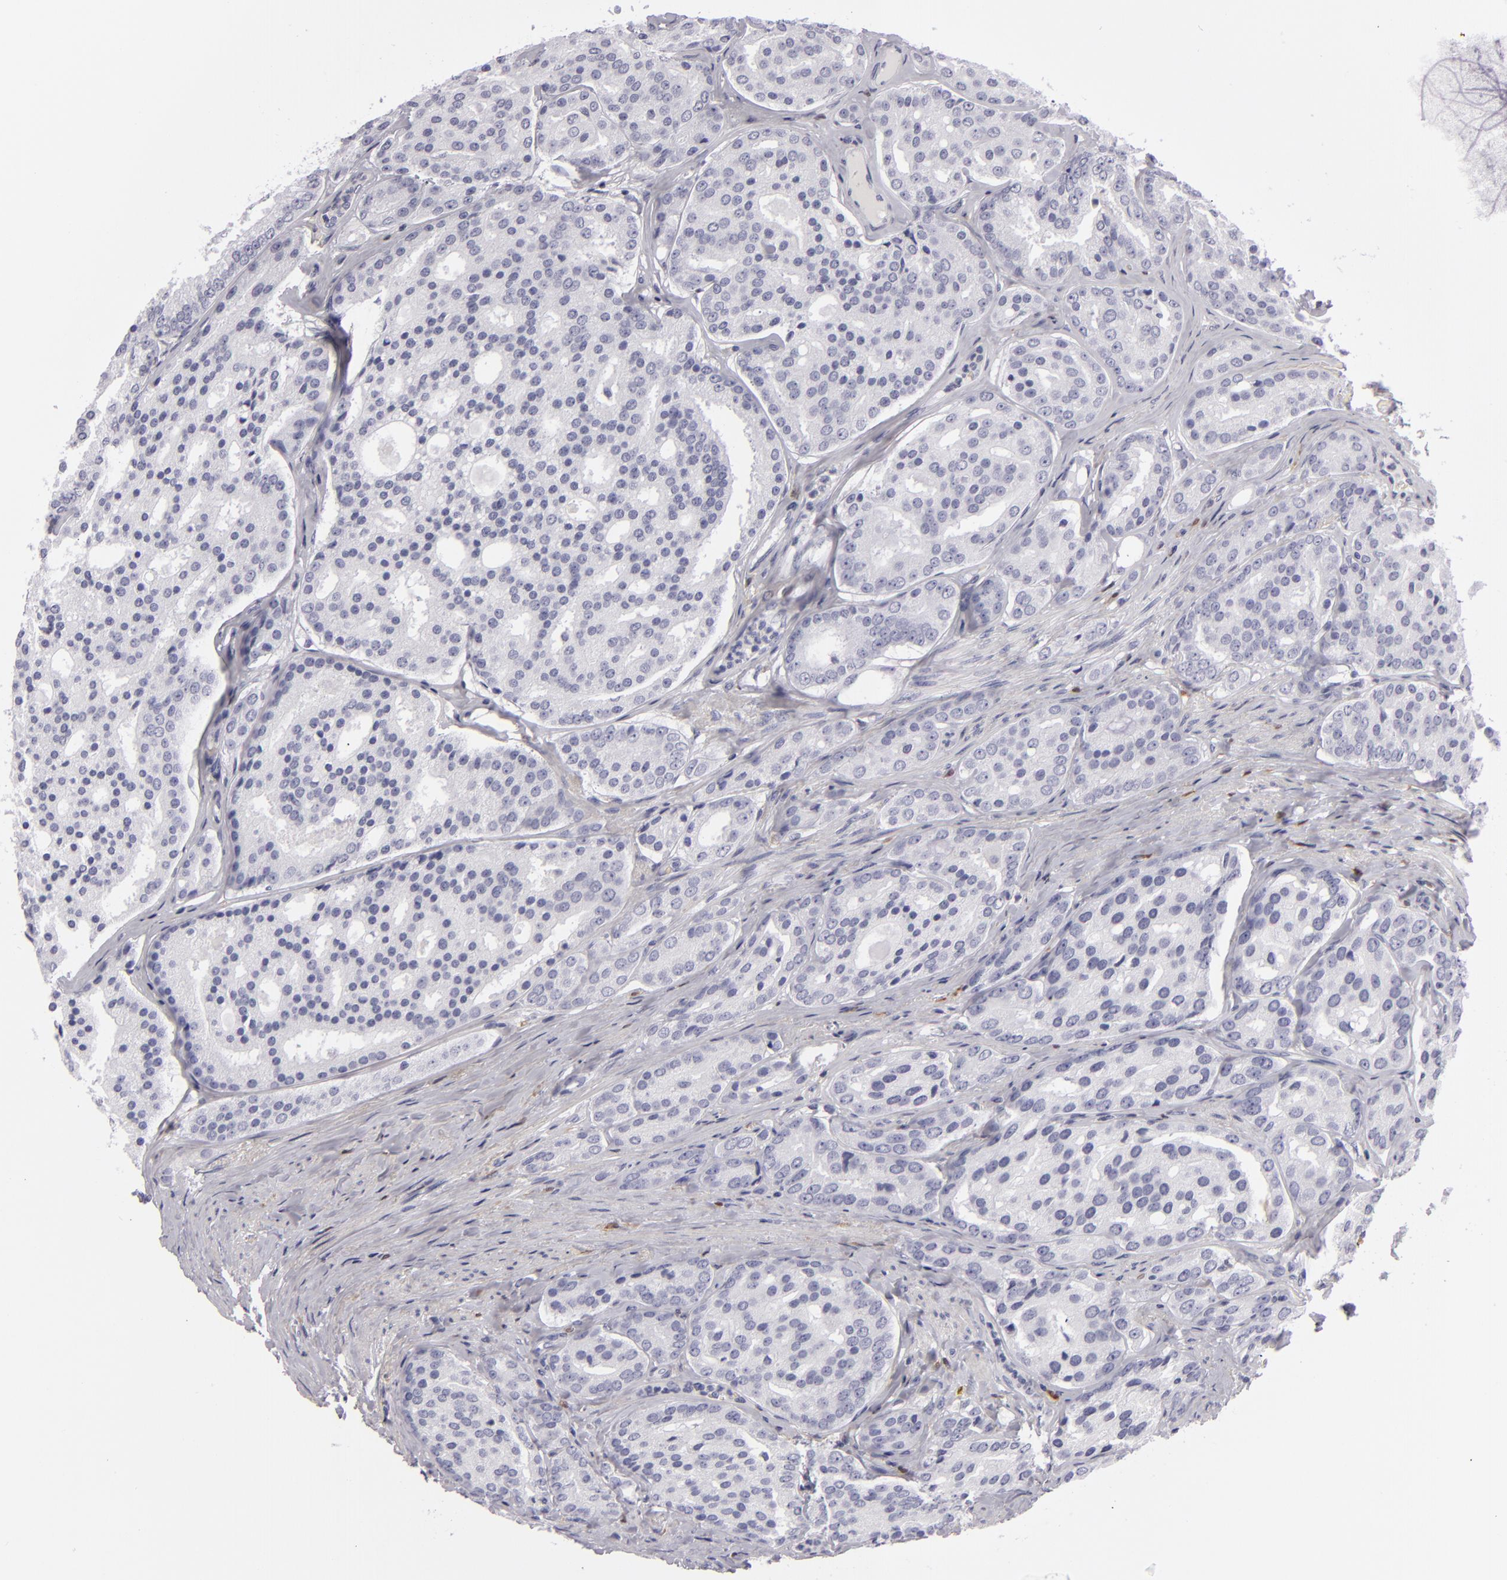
{"staining": {"intensity": "negative", "quantity": "none", "location": "none"}, "tissue": "prostate cancer", "cell_type": "Tumor cells", "image_type": "cancer", "snomed": [{"axis": "morphology", "description": "Adenocarcinoma, High grade"}, {"axis": "topography", "description": "Prostate"}], "caption": "There is no significant staining in tumor cells of adenocarcinoma (high-grade) (prostate).", "gene": "F13A1", "patient": {"sex": "male", "age": 64}}